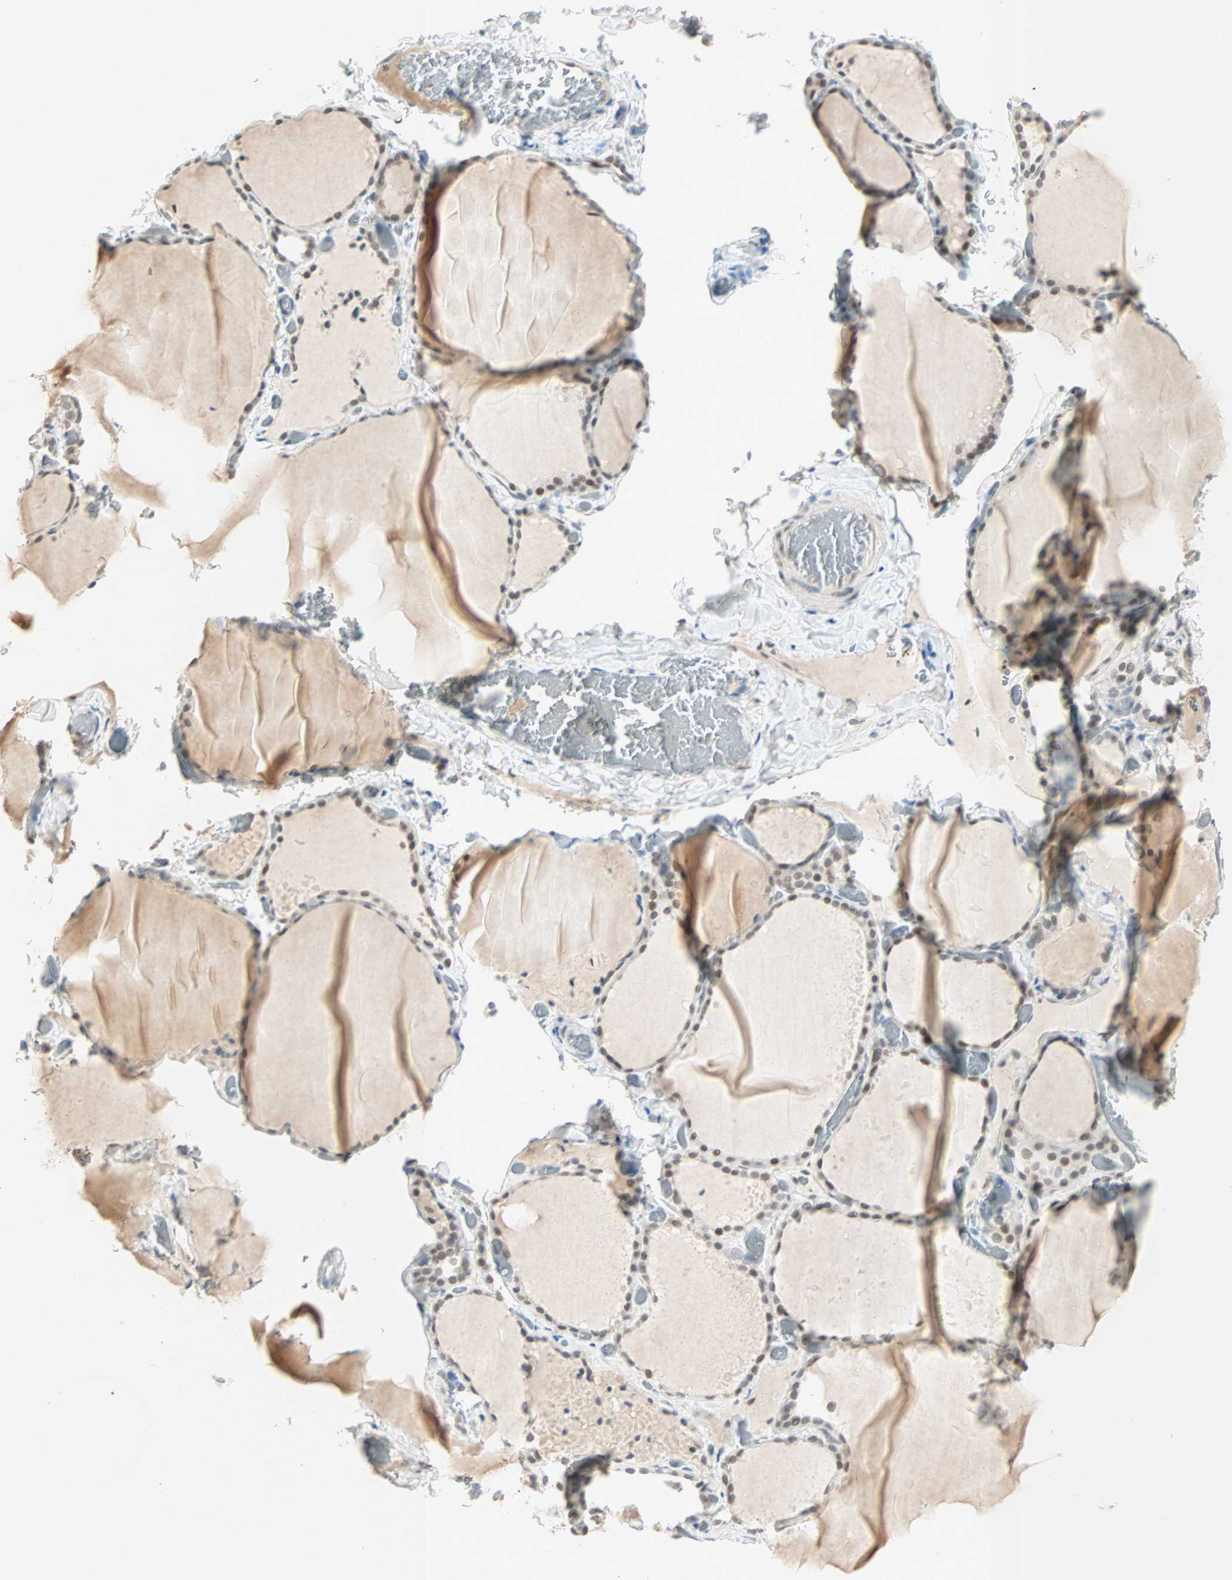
{"staining": {"intensity": "weak", "quantity": "<25%", "location": "cytoplasmic/membranous"}, "tissue": "thyroid gland", "cell_type": "Glandular cells", "image_type": "normal", "snomed": [{"axis": "morphology", "description": "Normal tissue, NOS"}, {"axis": "topography", "description": "Thyroid gland"}], "caption": "This is an immunohistochemistry image of benign thyroid gland. There is no expression in glandular cells.", "gene": "BCAN", "patient": {"sex": "female", "age": 22}}